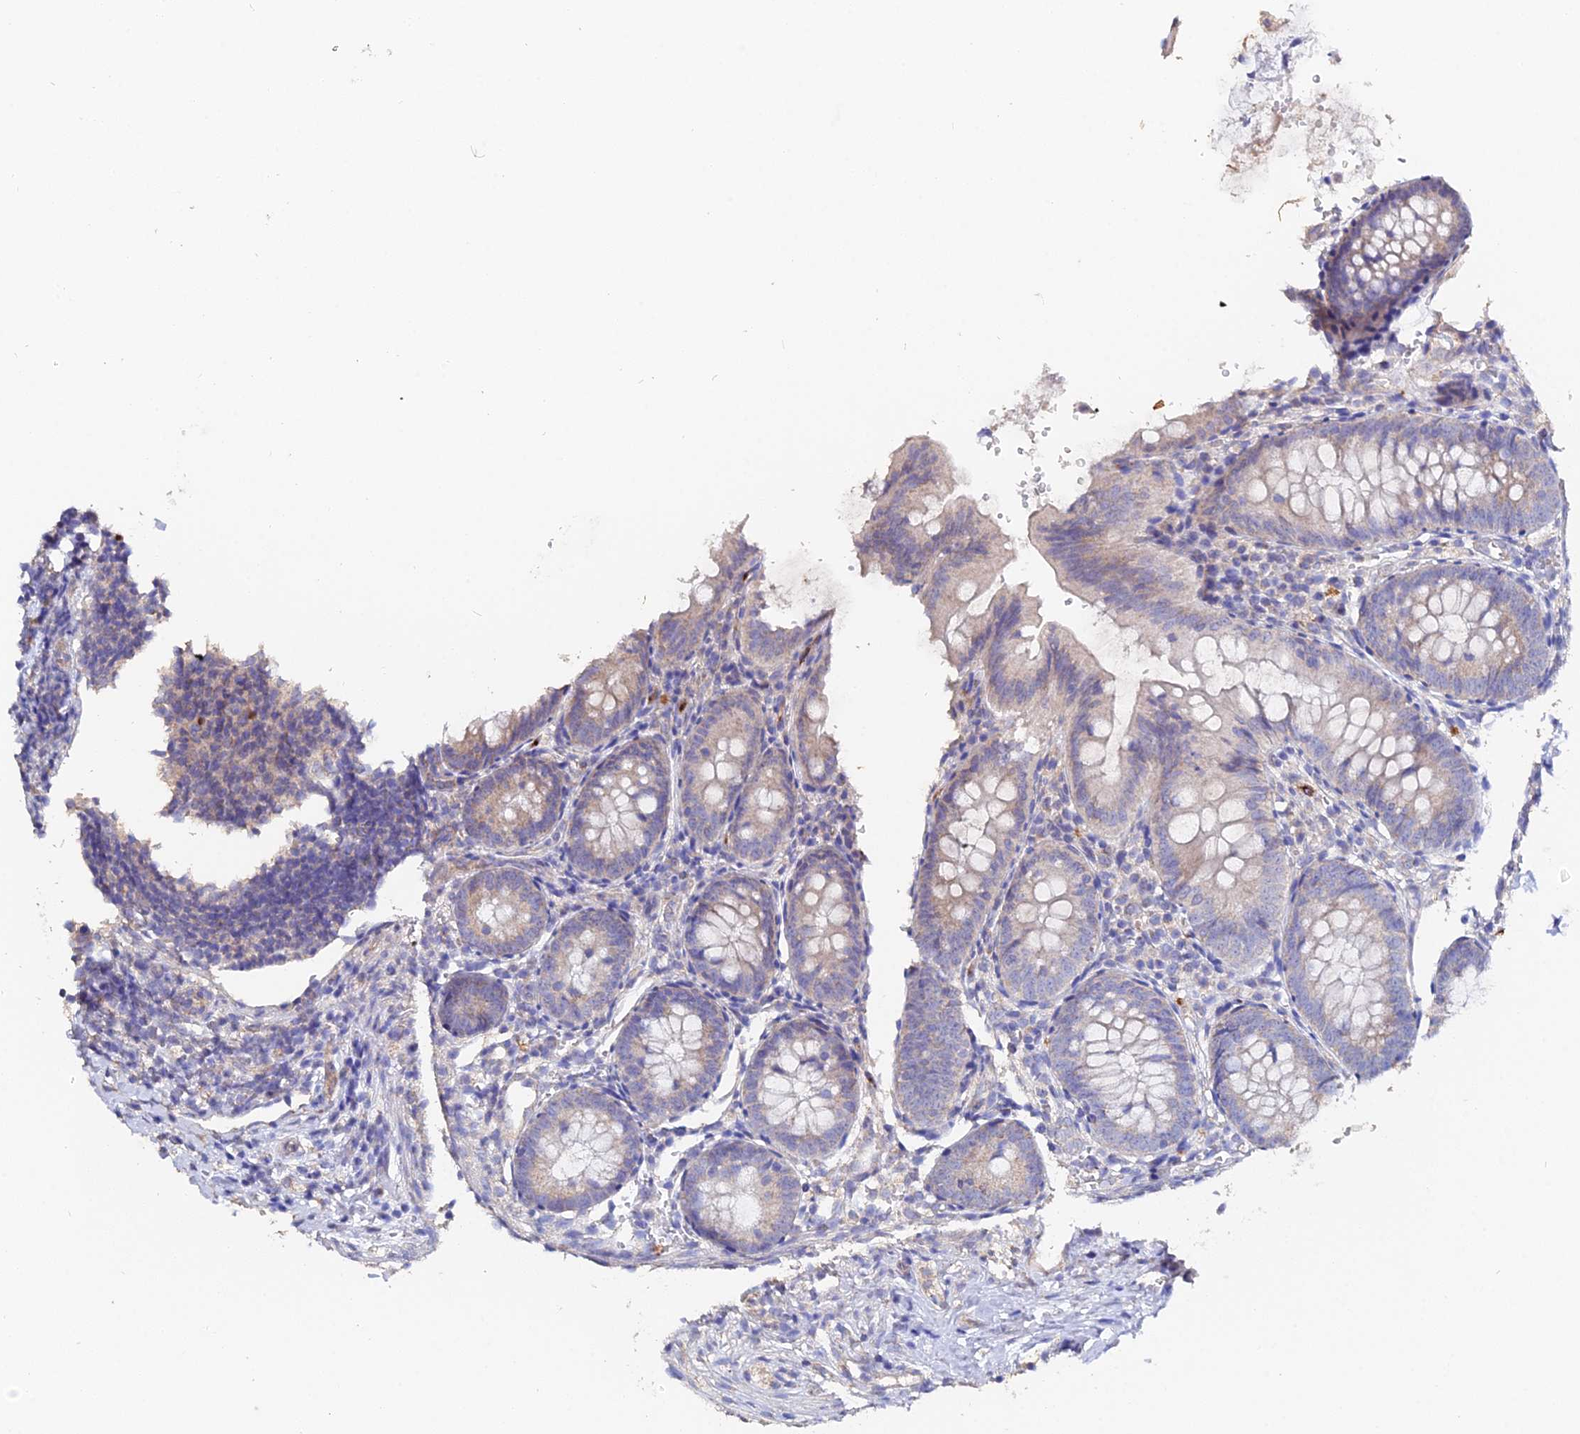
{"staining": {"intensity": "weak", "quantity": "<25%", "location": "cytoplasmic/membranous"}, "tissue": "appendix", "cell_type": "Glandular cells", "image_type": "normal", "snomed": [{"axis": "morphology", "description": "Normal tissue, NOS"}, {"axis": "topography", "description": "Appendix"}], "caption": "Immunohistochemistry (IHC) micrograph of normal appendix stained for a protein (brown), which reveals no expression in glandular cells. The staining was performed using DAB to visualize the protein expression in brown, while the nuclei were stained in blue with hematoxylin (Magnification: 20x).", "gene": "ESM1", "patient": {"sex": "male", "age": 1}}